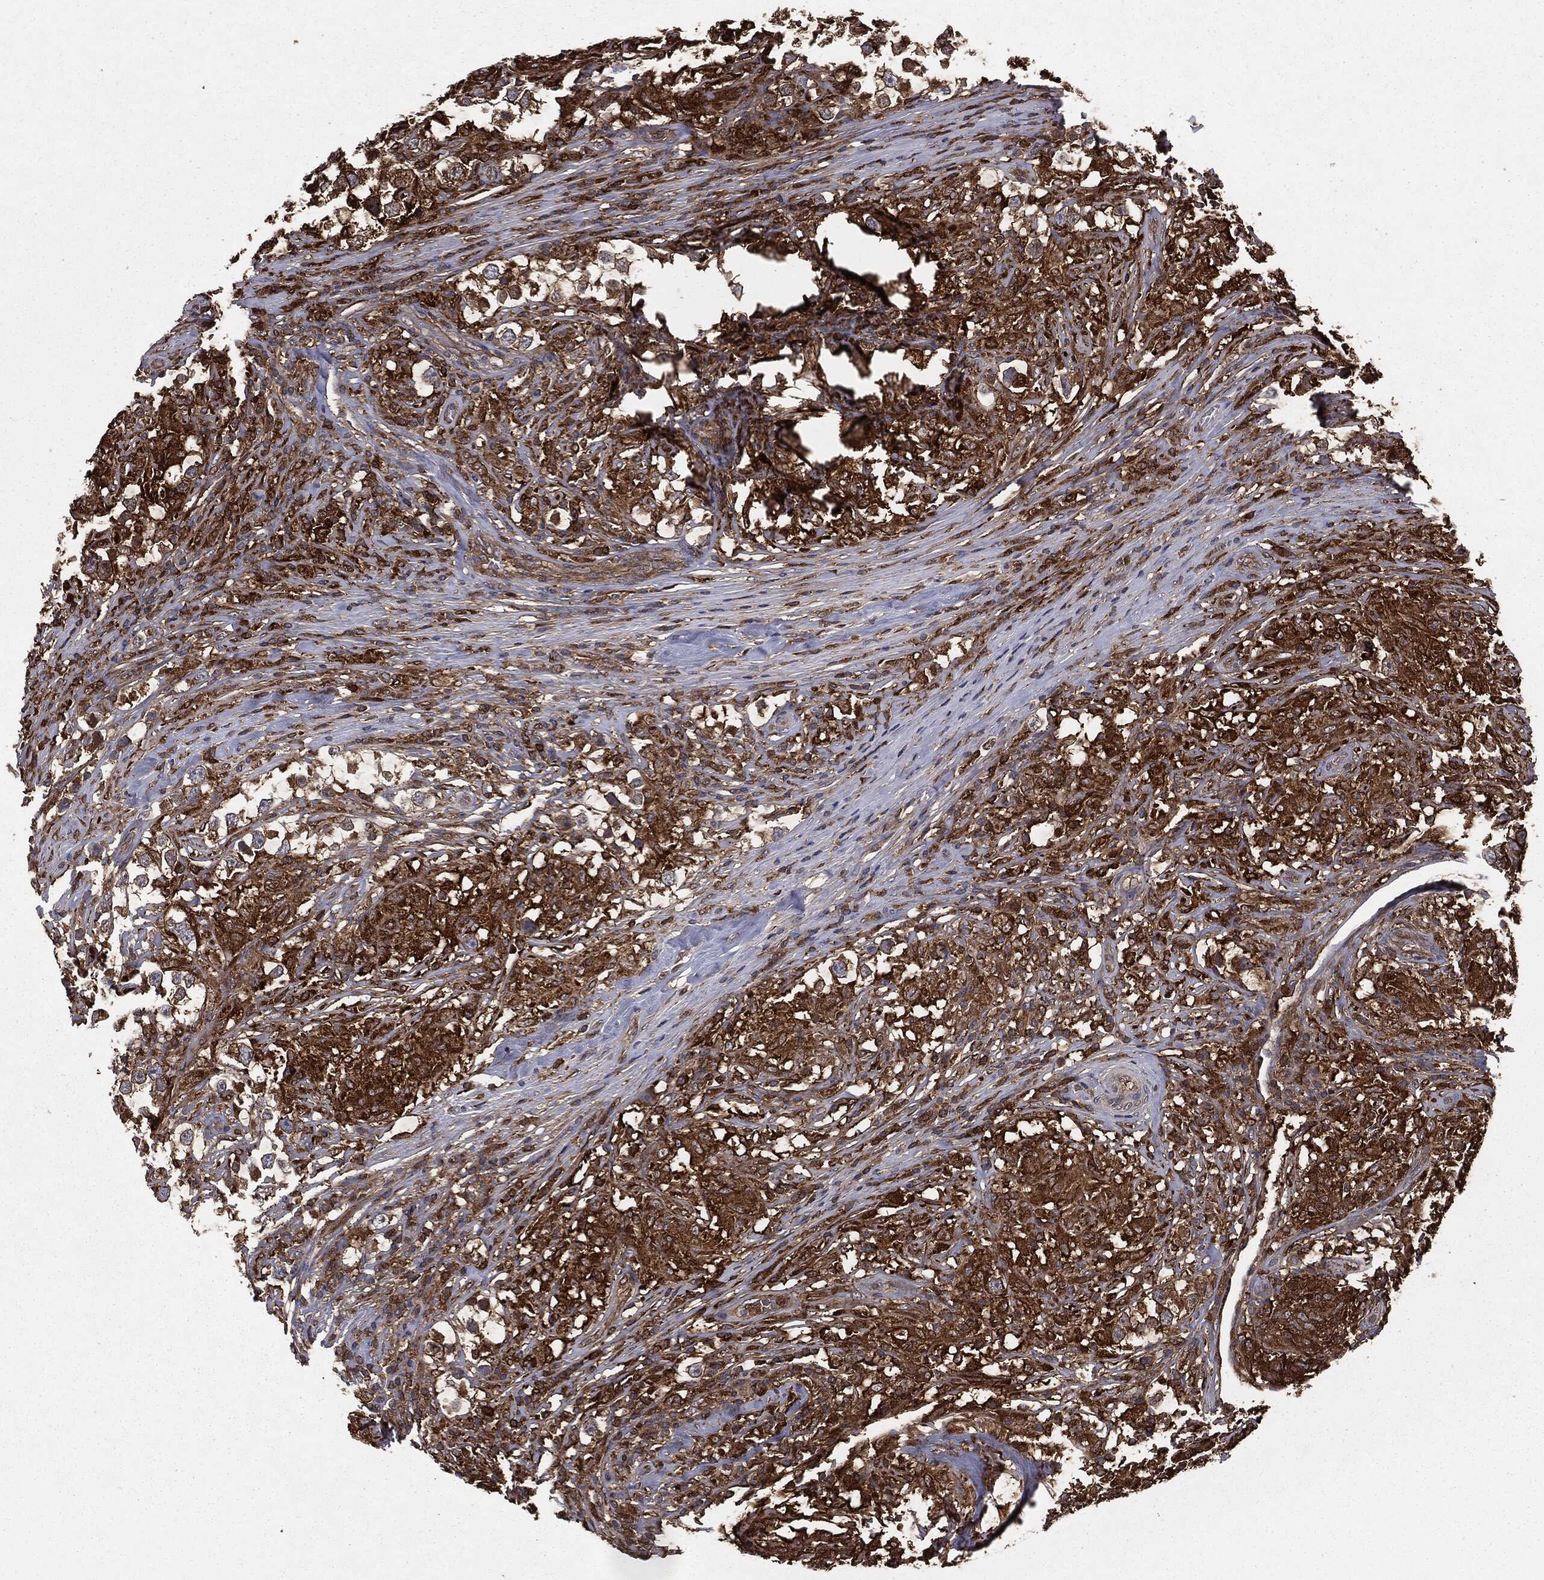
{"staining": {"intensity": "strong", "quantity": ">75%", "location": "cytoplasmic/membranous"}, "tissue": "testis cancer", "cell_type": "Tumor cells", "image_type": "cancer", "snomed": [{"axis": "morphology", "description": "Seminoma, NOS"}, {"axis": "topography", "description": "Testis"}], "caption": "A photomicrograph showing strong cytoplasmic/membranous positivity in about >75% of tumor cells in testis cancer (seminoma), as visualized by brown immunohistochemical staining.", "gene": "GNB5", "patient": {"sex": "male", "age": 46}}